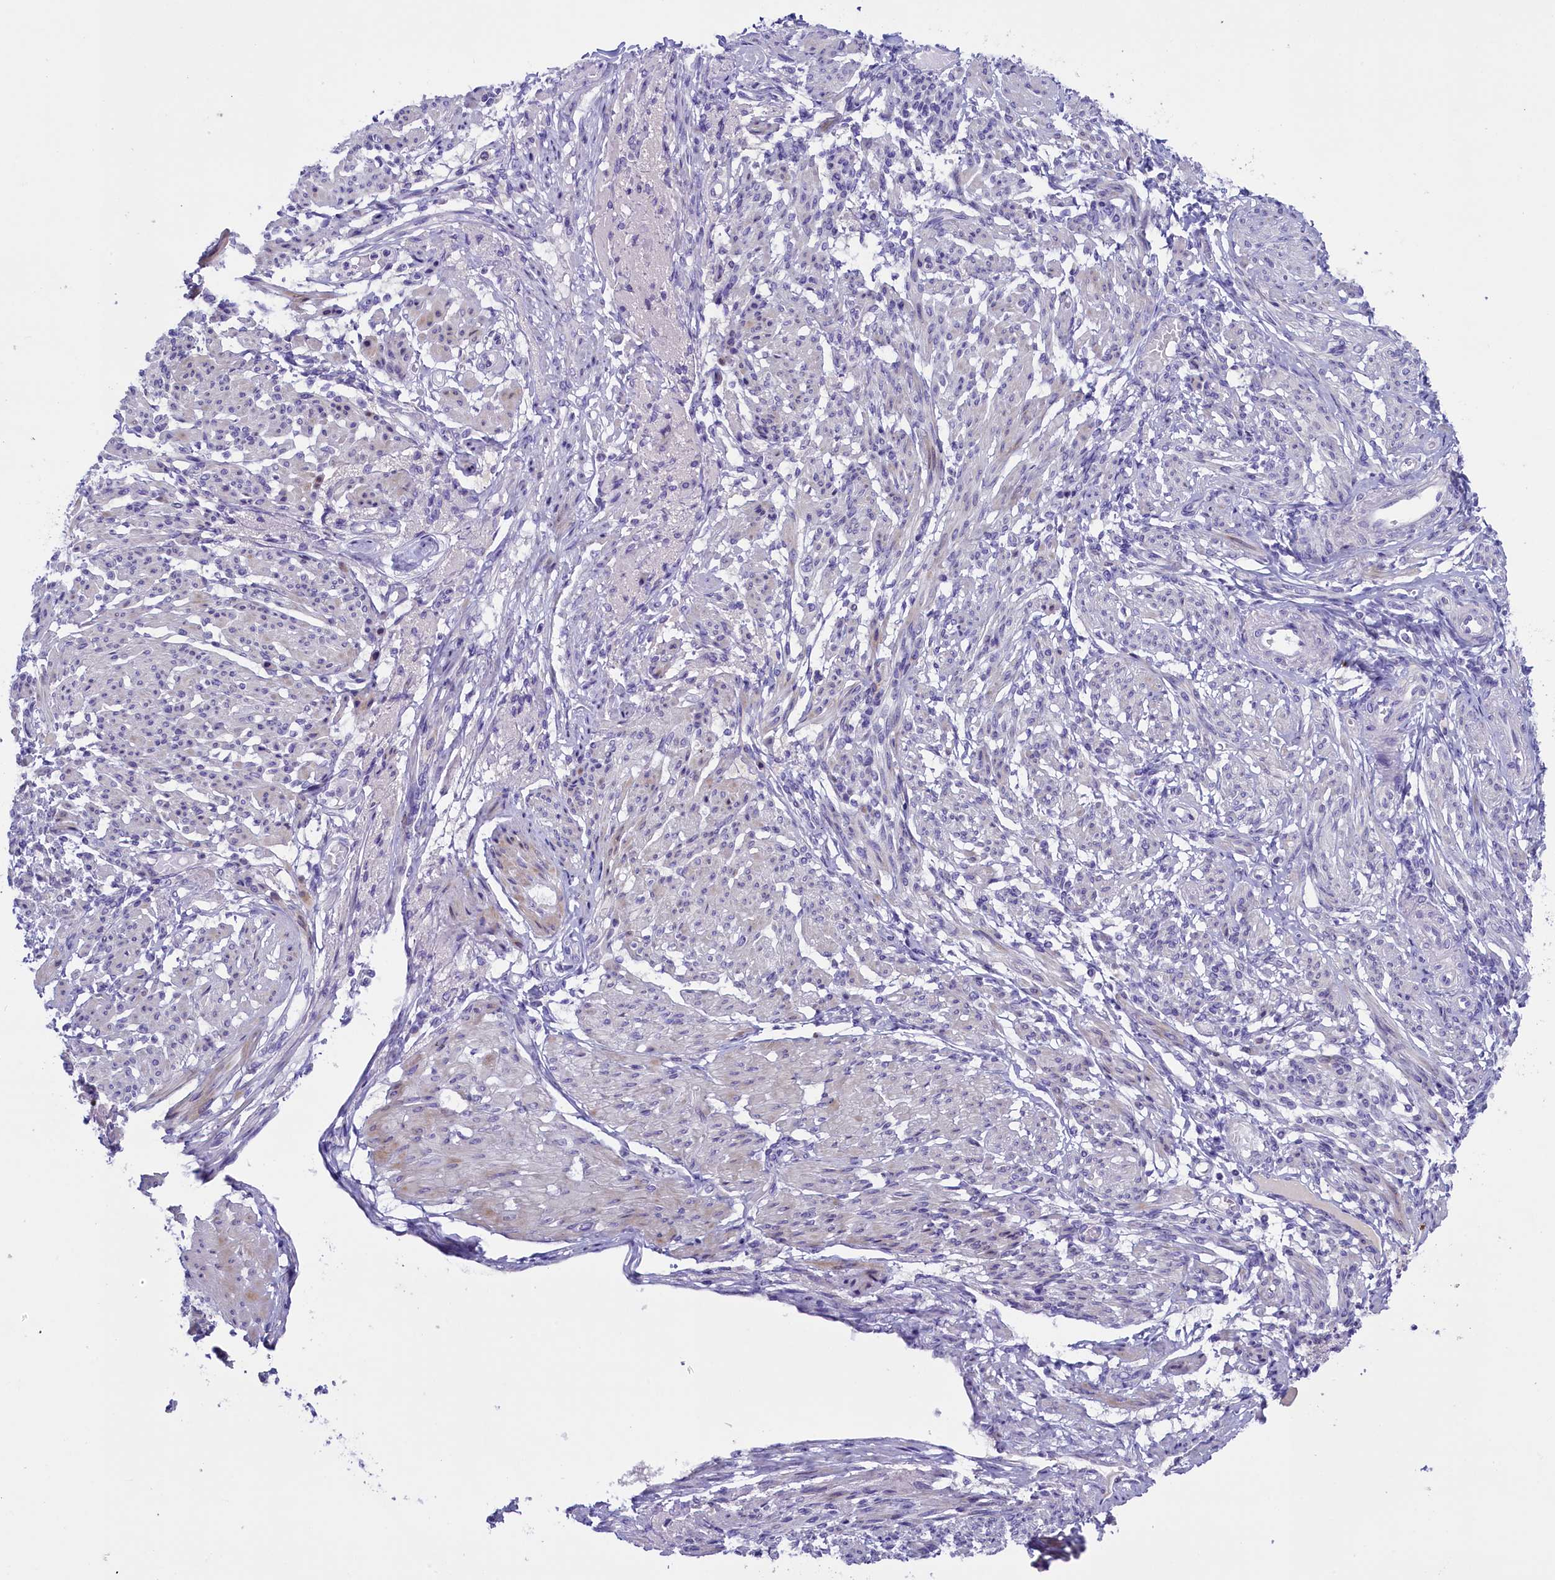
{"staining": {"intensity": "negative", "quantity": "none", "location": "none"}, "tissue": "smooth muscle", "cell_type": "Smooth muscle cells", "image_type": "normal", "snomed": [{"axis": "morphology", "description": "Normal tissue, NOS"}, {"axis": "topography", "description": "Smooth muscle"}], "caption": "A histopathology image of human smooth muscle is negative for staining in smooth muscle cells. Brightfield microscopy of immunohistochemistry (IHC) stained with DAB (3,3'-diaminobenzidine) (brown) and hematoxylin (blue), captured at high magnification.", "gene": "RTTN", "patient": {"sex": "female", "age": 39}}